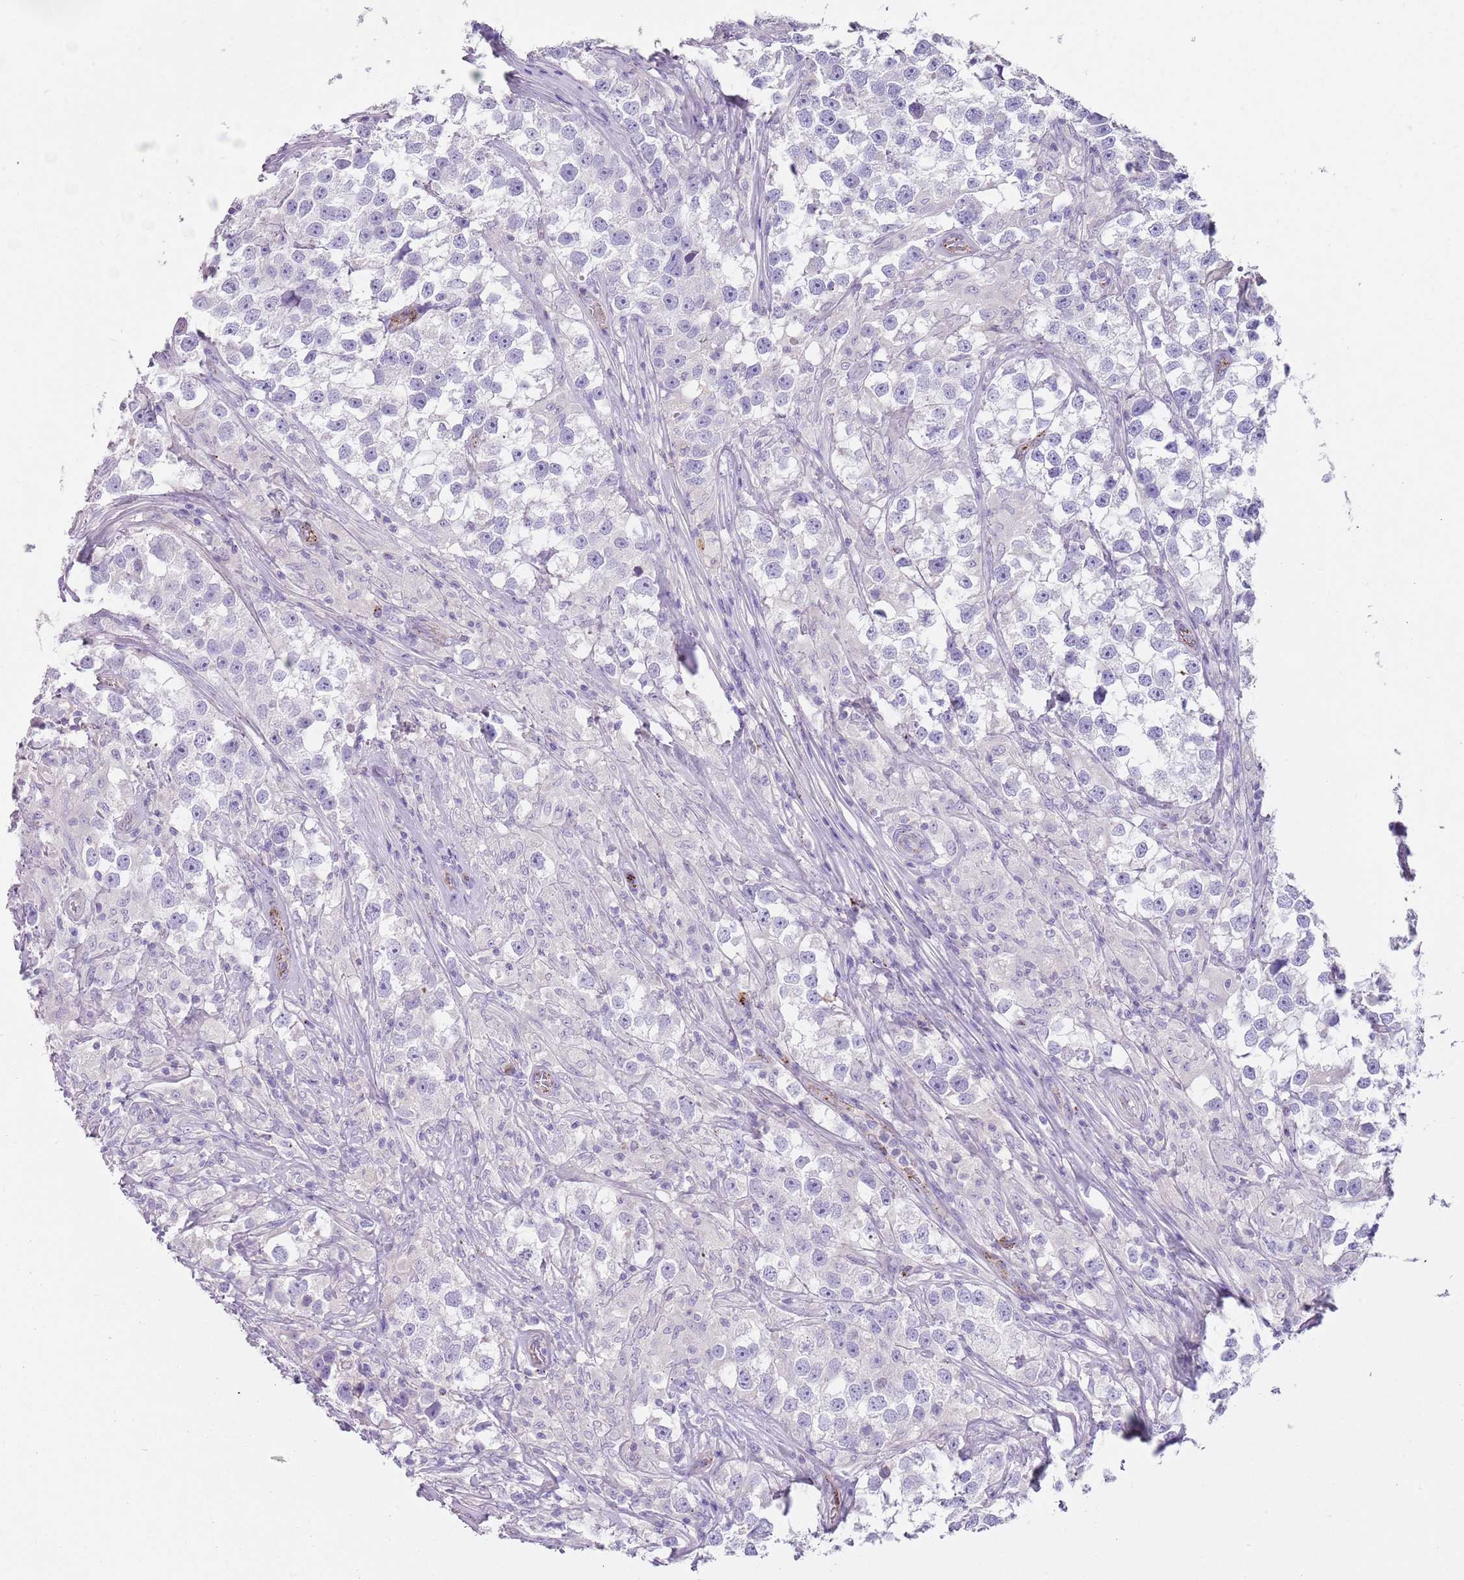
{"staining": {"intensity": "negative", "quantity": "none", "location": "none"}, "tissue": "testis cancer", "cell_type": "Tumor cells", "image_type": "cancer", "snomed": [{"axis": "morphology", "description": "Seminoma, NOS"}, {"axis": "topography", "description": "Testis"}], "caption": "Immunohistochemical staining of human testis seminoma shows no significant positivity in tumor cells.", "gene": "LRRN3", "patient": {"sex": "male", "age": 46}}